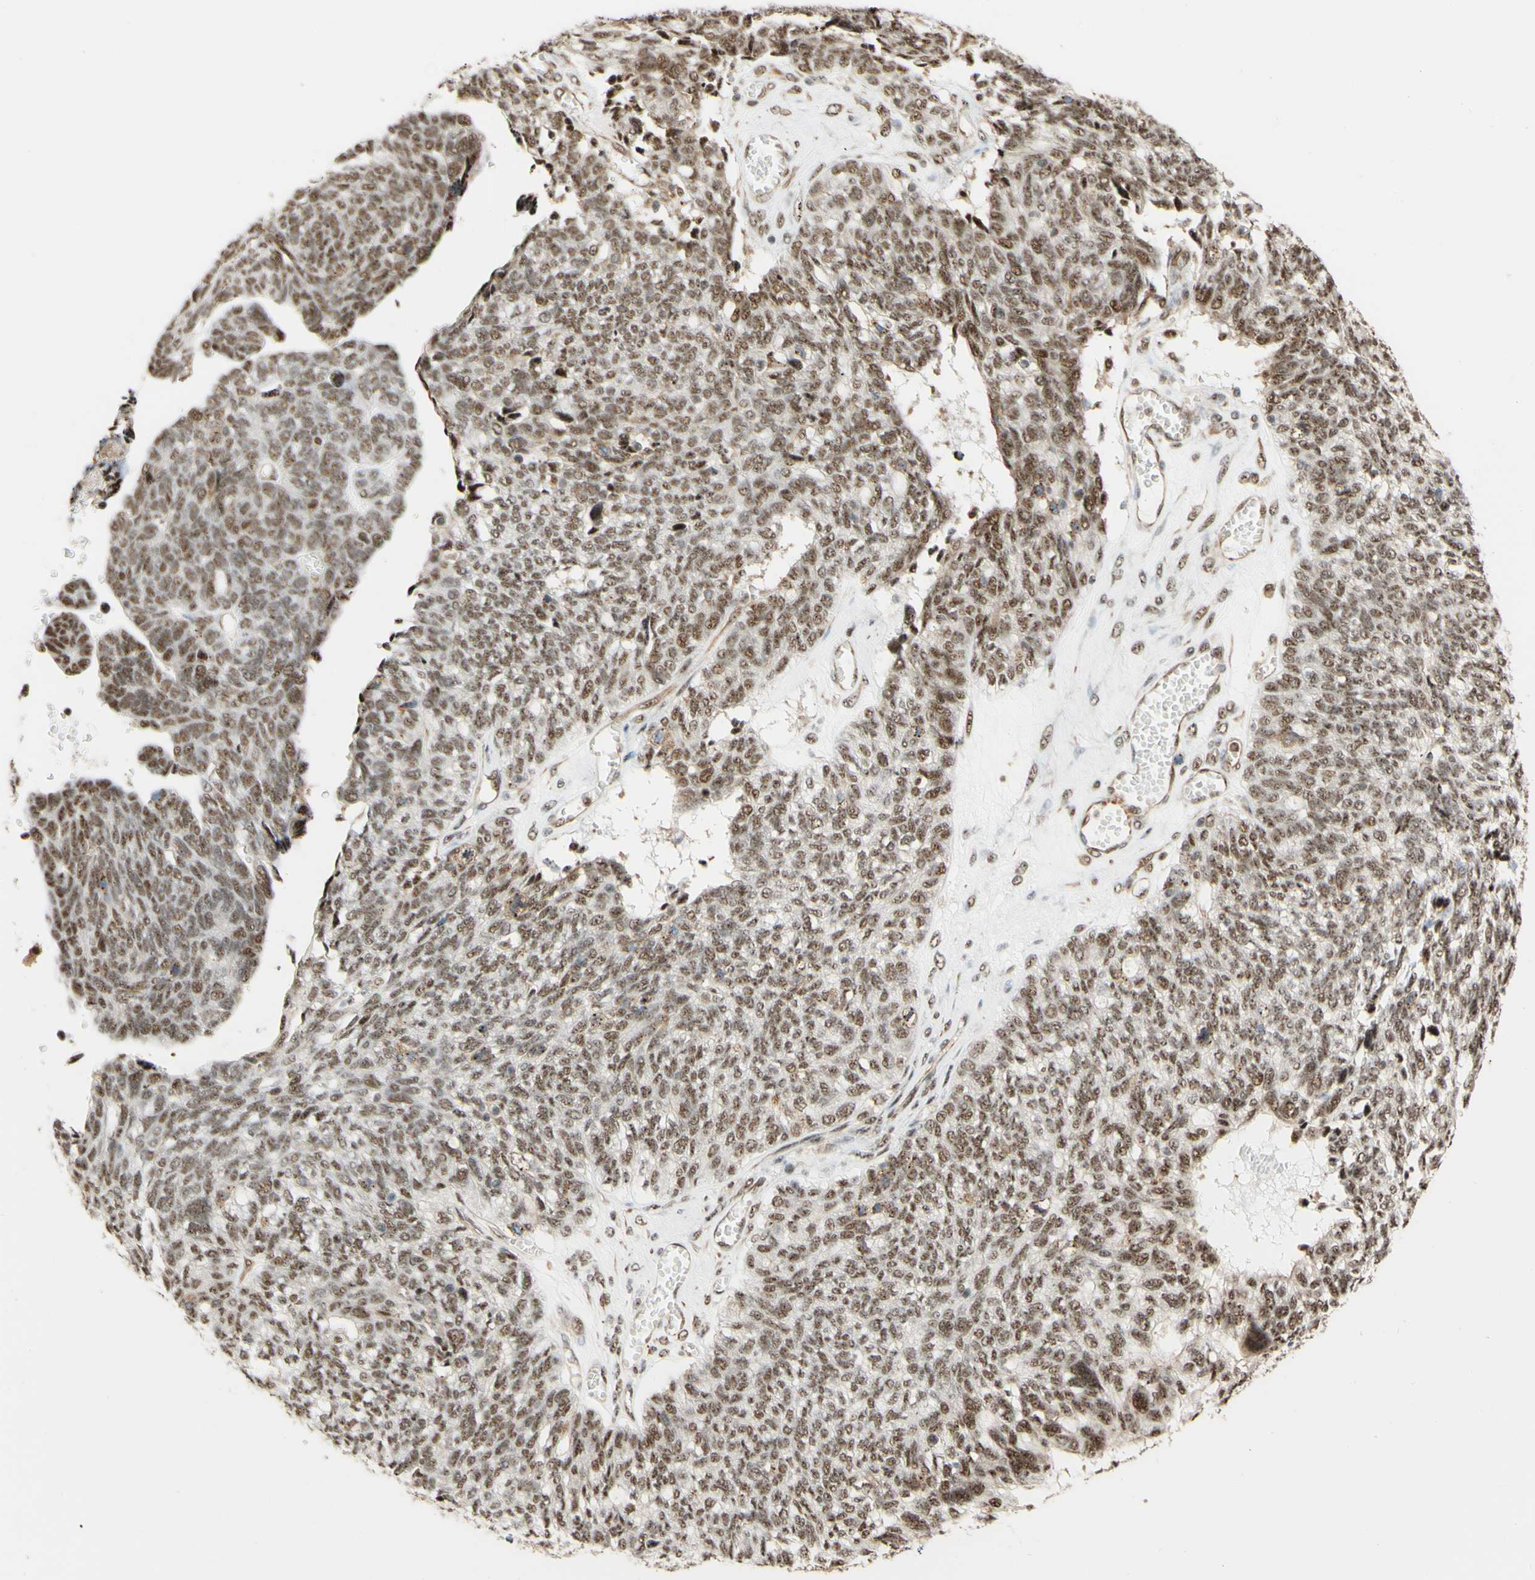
{"staining": {"intensity": "moderate", "quantity": ">75%", "location": "nuclear"}, "tissue": "ovarian cancer", "cell_type": "Tumor cells", "image_type": "cancer", "snomed": [{"axis": "morphology", "description": "Cystadenocarcinoma, serous, NOS"}, {"axis": "topography", "description": "Ovary"}], "caption": "High-power microscopy captured an immunohistochemistry (IHC) photomicrograph of ovarian serous cystadenocarcinoma, revealing moderate nuclear positivity in approximately >75% of tumor cells. (brown staining indicates protein expression, while blue staining denotes nuclei).", "gene": "SAP18", "patient": {"sex": "female", "age": 79}}